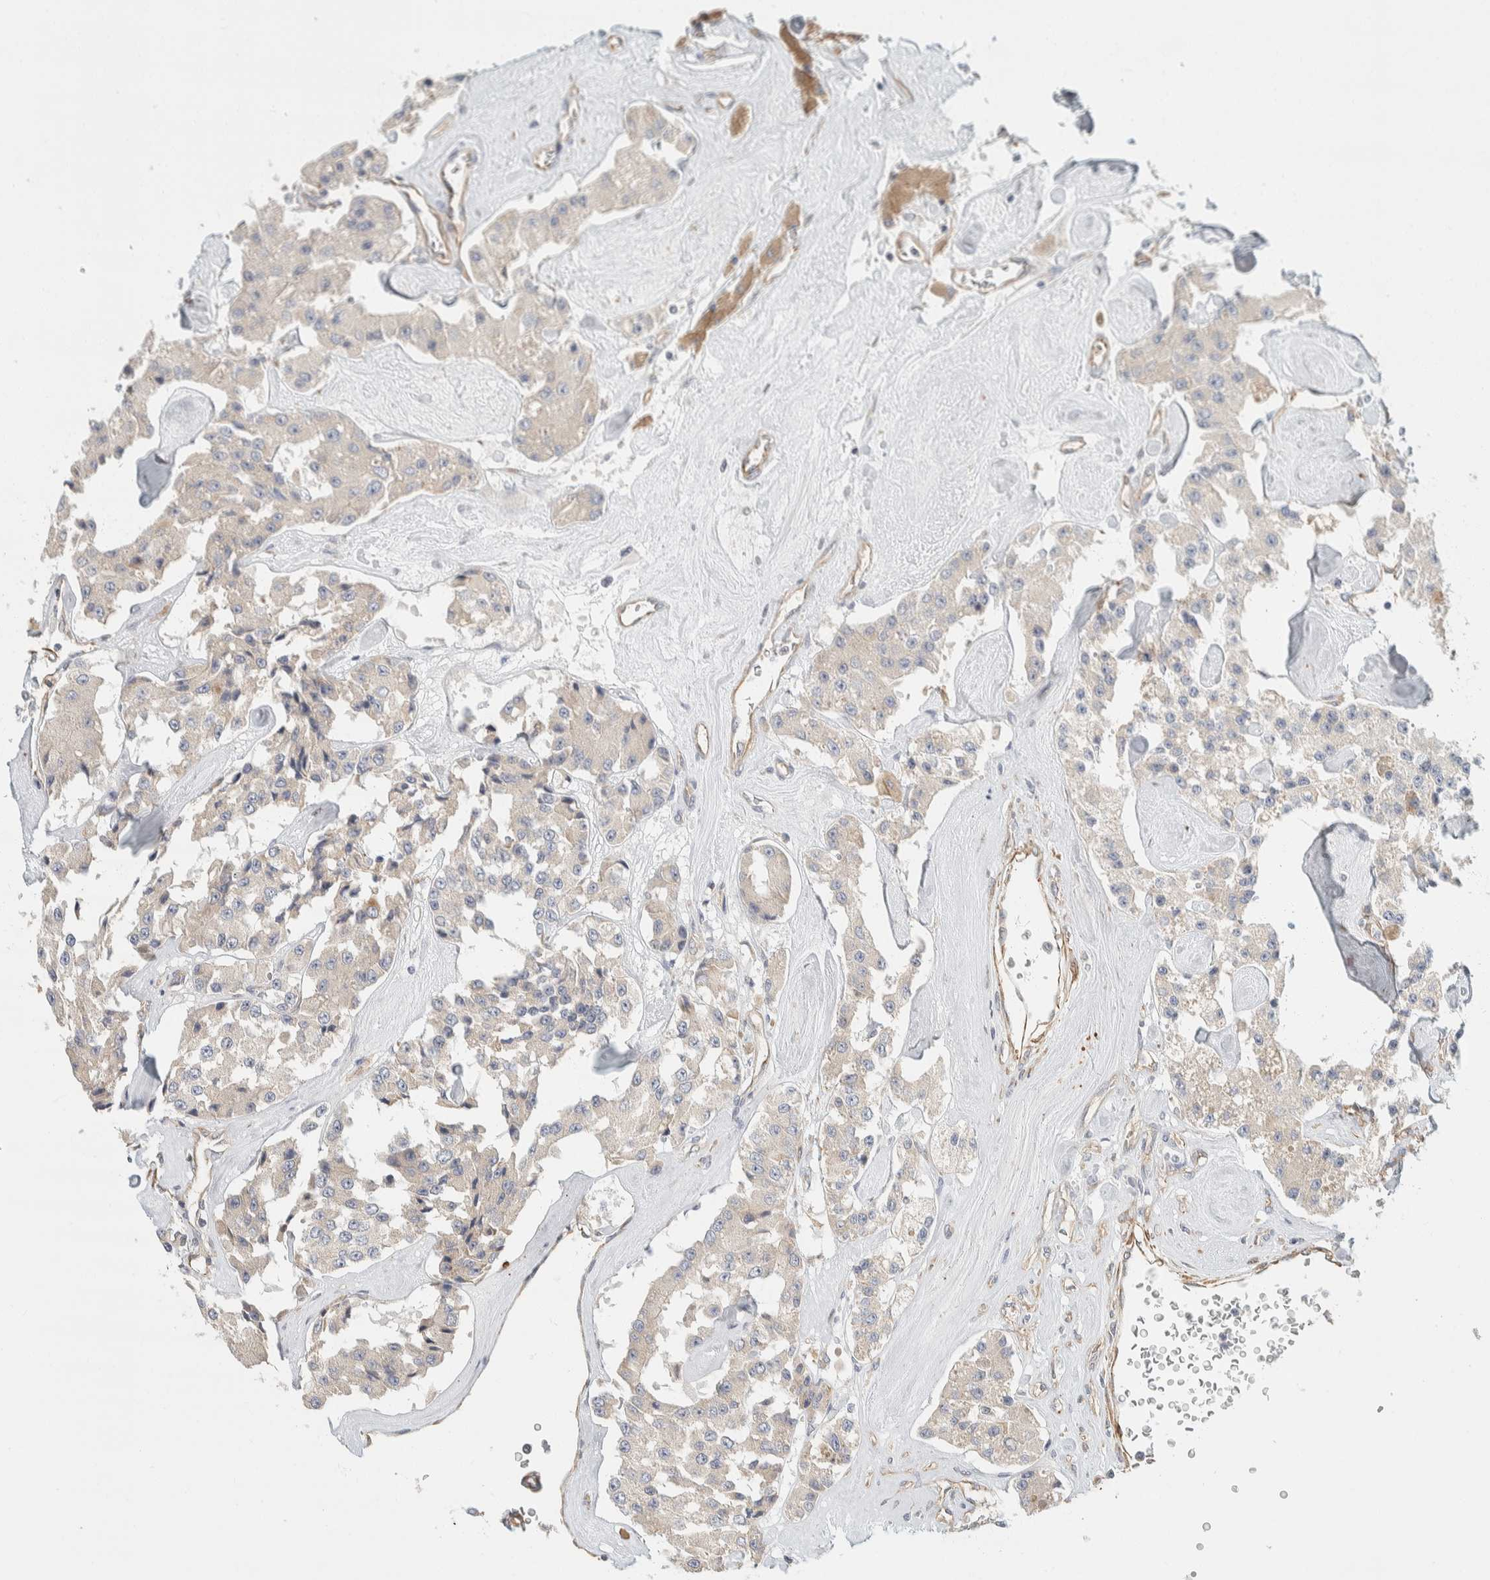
{"staining": {"intensity": "negative", "quantity": "none", "location": "none"}, "tissue": "carcinoid", "cell_type": "Tumor cells", "image_type": "cancer", "snomed": [{"axis": "morphology", "description": "Carcinoid, malignant, NOS"}, {"axis": "topography", "description": "Pancreas"}], "caption": "This is an immunohistochemistry micrograph of human carcinoid. There is no staining in tumor cells.", "gene": "CDR2", "patient": {"sex": "male", "age": 41}}